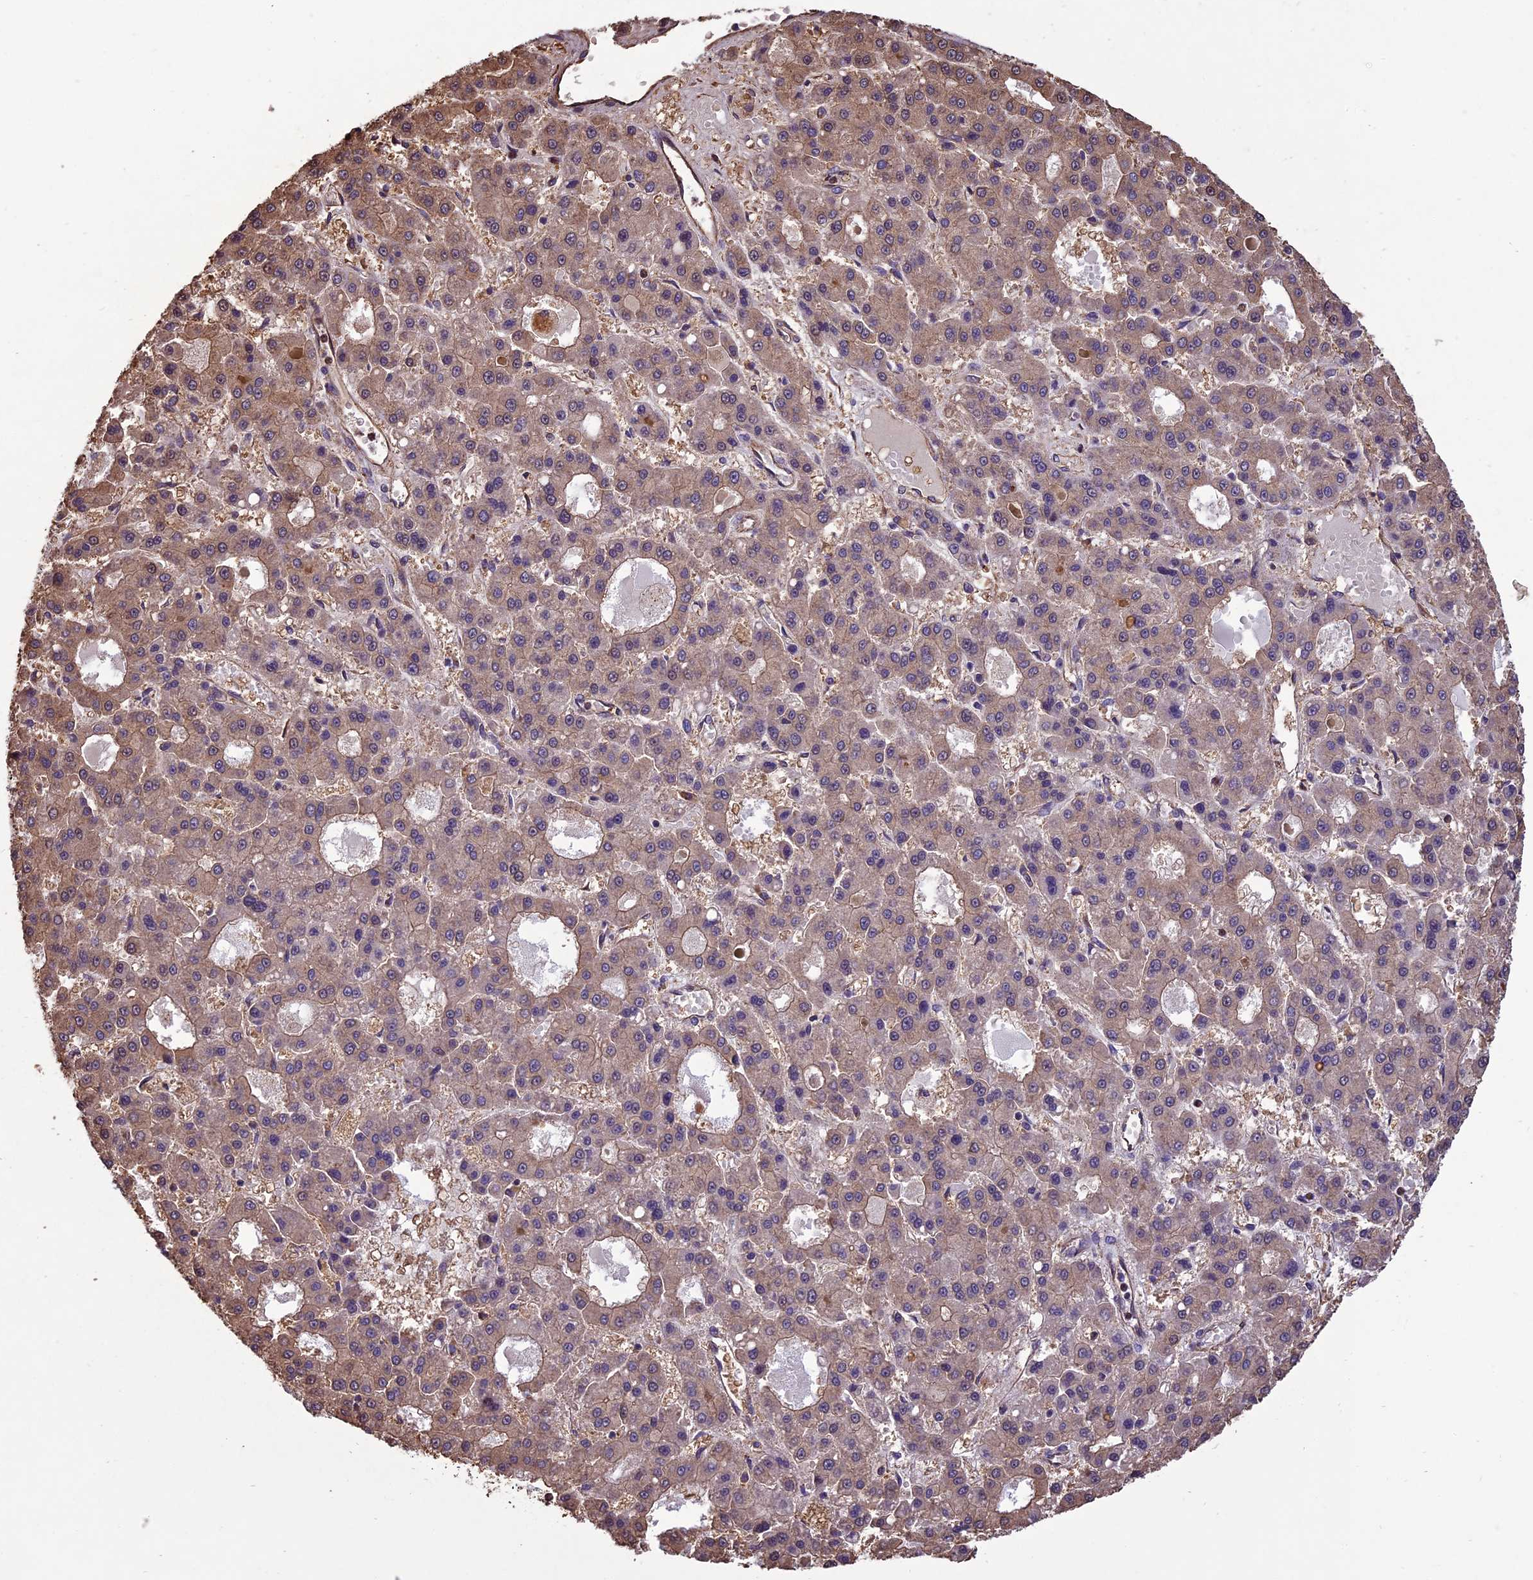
{"staining": {"intensity": "weak", "quantity": "25%-75%", "location": "cytoplasmic/membranous"}, "tissue": "liver cancer", "cell_type": "Tumor cells", "image_type": "cancer", "snomed": [{"axis": "morphology", "description": "Carcinoma, Hepatocellular, NOS"}, {"axis": "topography", "description": "Liver"}], "caption": "Human liver cancer stained with a brown dye shows weak cytoplasmic/membranous positive staining in approximately 25%-75% of tumor cells.", "gene": "CHMP2A", "patient": {"sex": "male", "age": 70}}